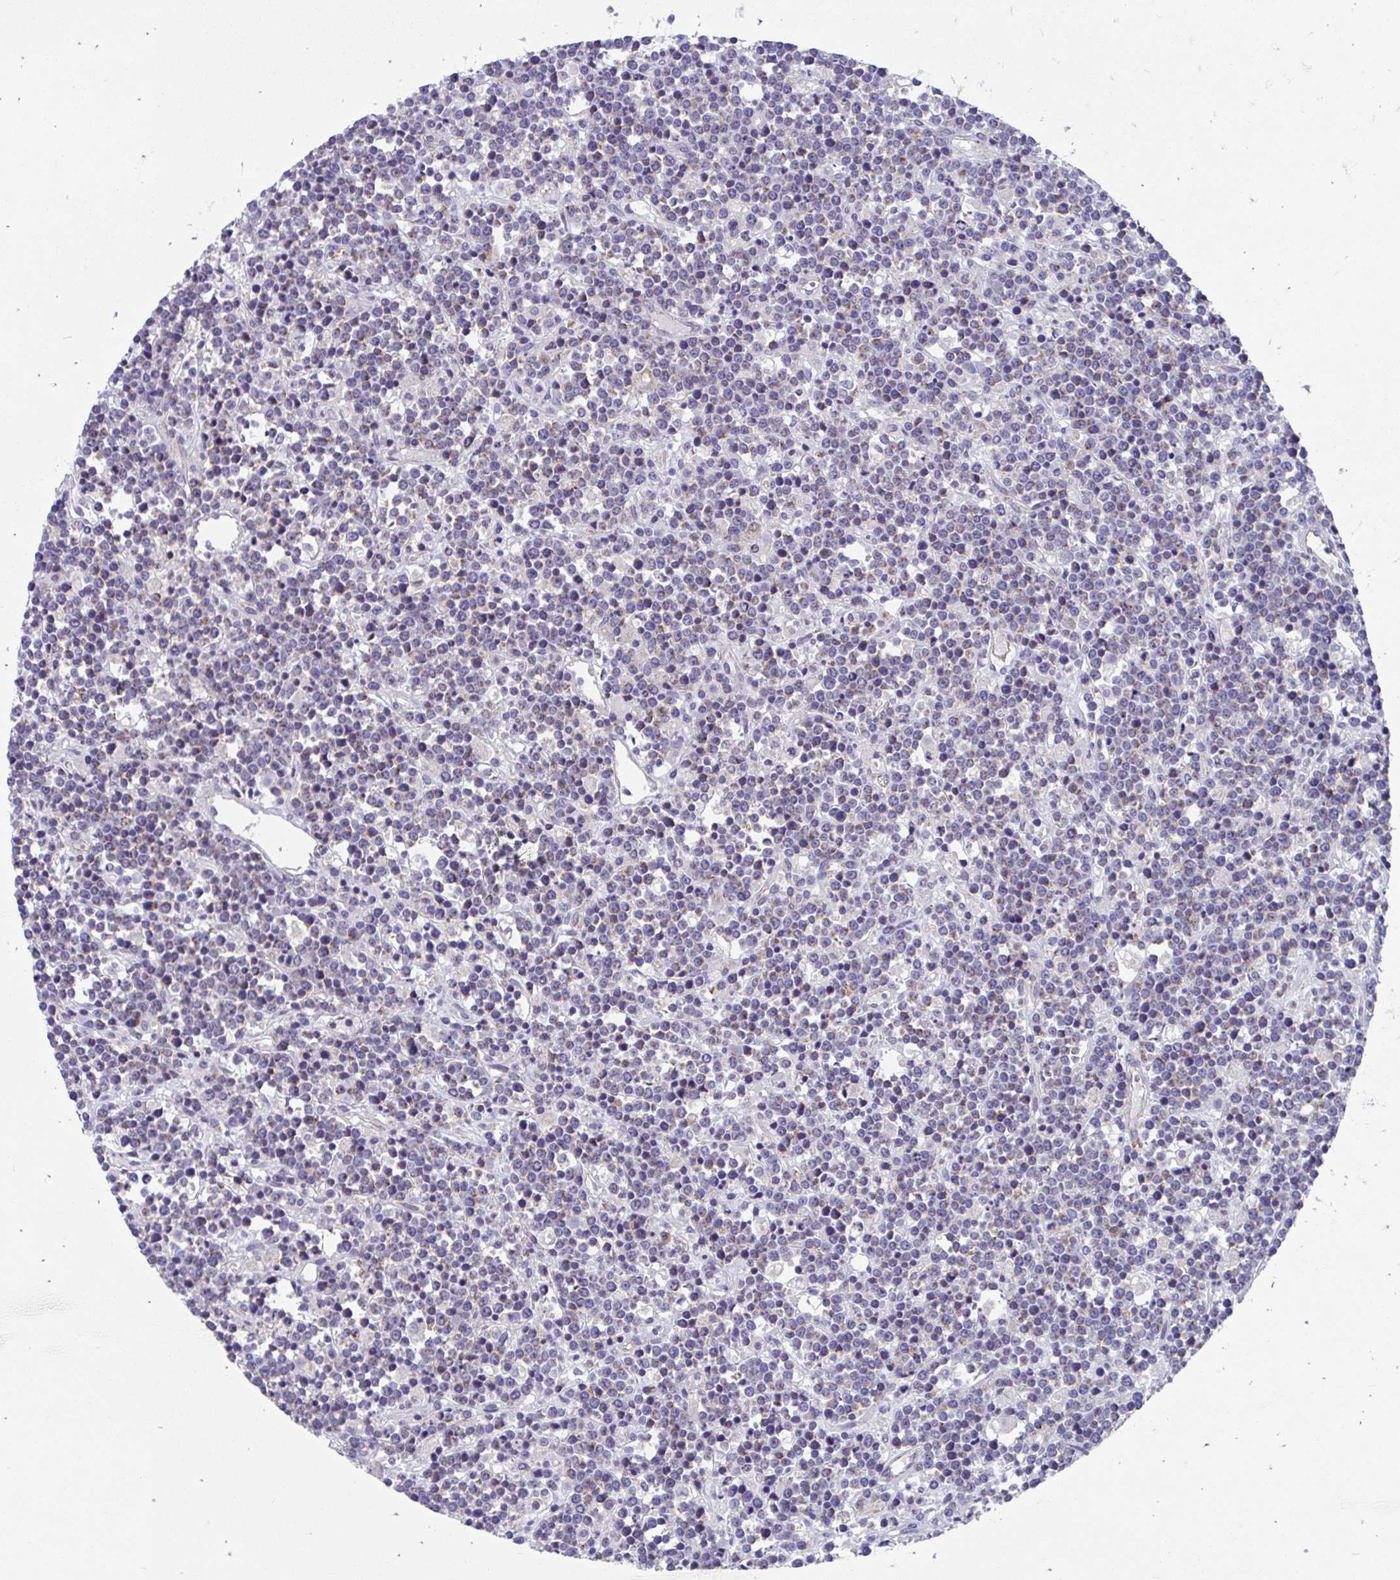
{"staining": {"intensity": "strong", "quantity": "25%-75%", "location": "cytoplasmic/membranous"}, "tissue": "lymphoma", "cell_type": "Tumor cells", "image_type": "cancer", "snomed": [{"axis": "morphology", "description": "Malignant lymphoma, non-Hodgkin's type, High grade"}, {"axis": "topography", "description": "Ovary"}], "caption": "Immunohistochemistry (IHC) (DAB) staining of lymphoma exhibits strong cytoplasmic/membranous protein positivity in about 25%-75% of tumor cells.", "gene": "FHIP1B", "patient": {"sex": "female", "age": 56}}